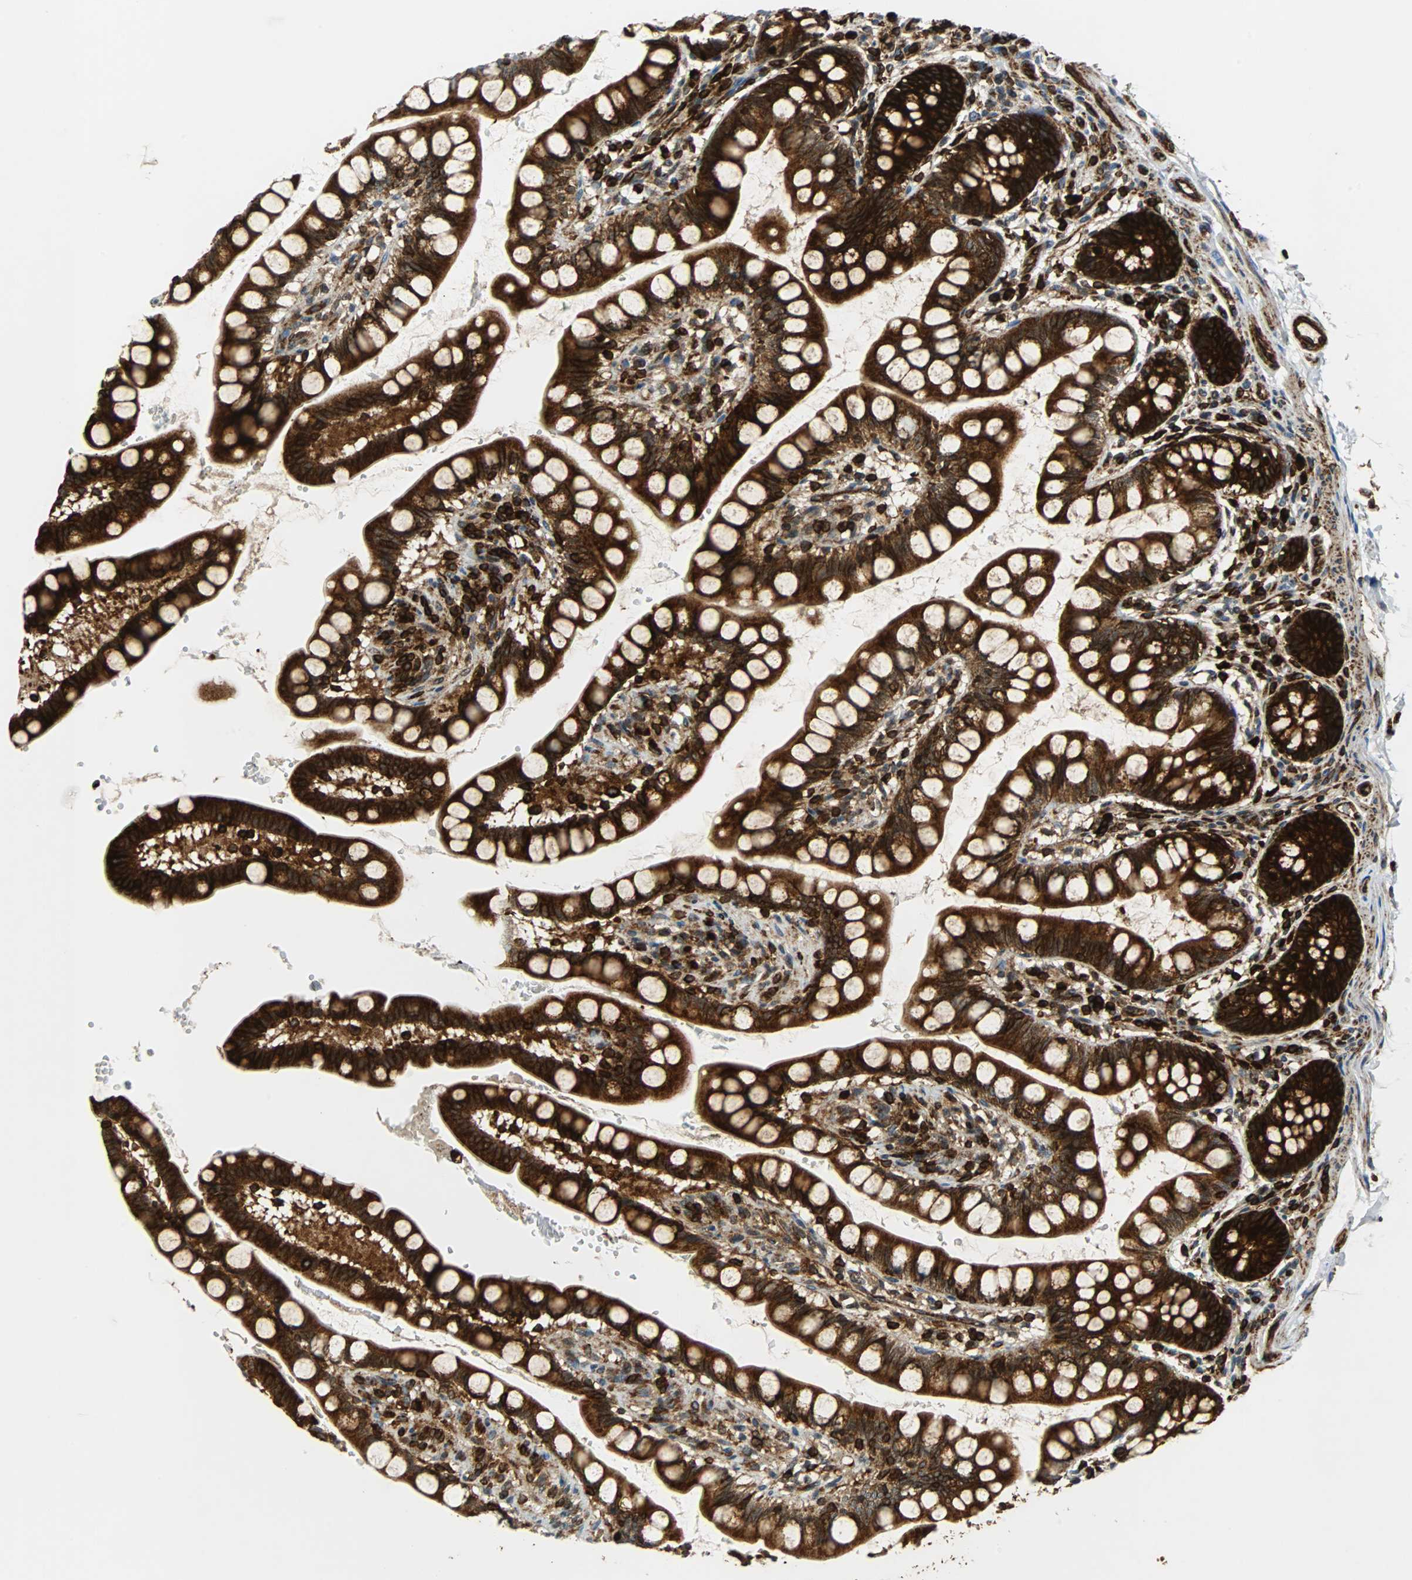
{"staining": {"intensity": "strong", "quantity": ">75%", "location": "cytoplasmic/membranous"}, "tissue": "small intestine", "cell_type": "Glandular cells", "image_type": "normal", "snomed": [{"axis": "morphology", "description": "Normal tissue, NOS"}, {"axis": "topography", "description": "Small intestine"}], "caption": "Immunohistochemical staining of normal human small intestine demonstrates high levels of strong cytoplasmic/membranous expression in about >75% of glandular cells. (DAB IHC with brightfield microscopy, high magnification).", "gene": "TUBA4A", "patient": {"sex": "female", "age": 58}}